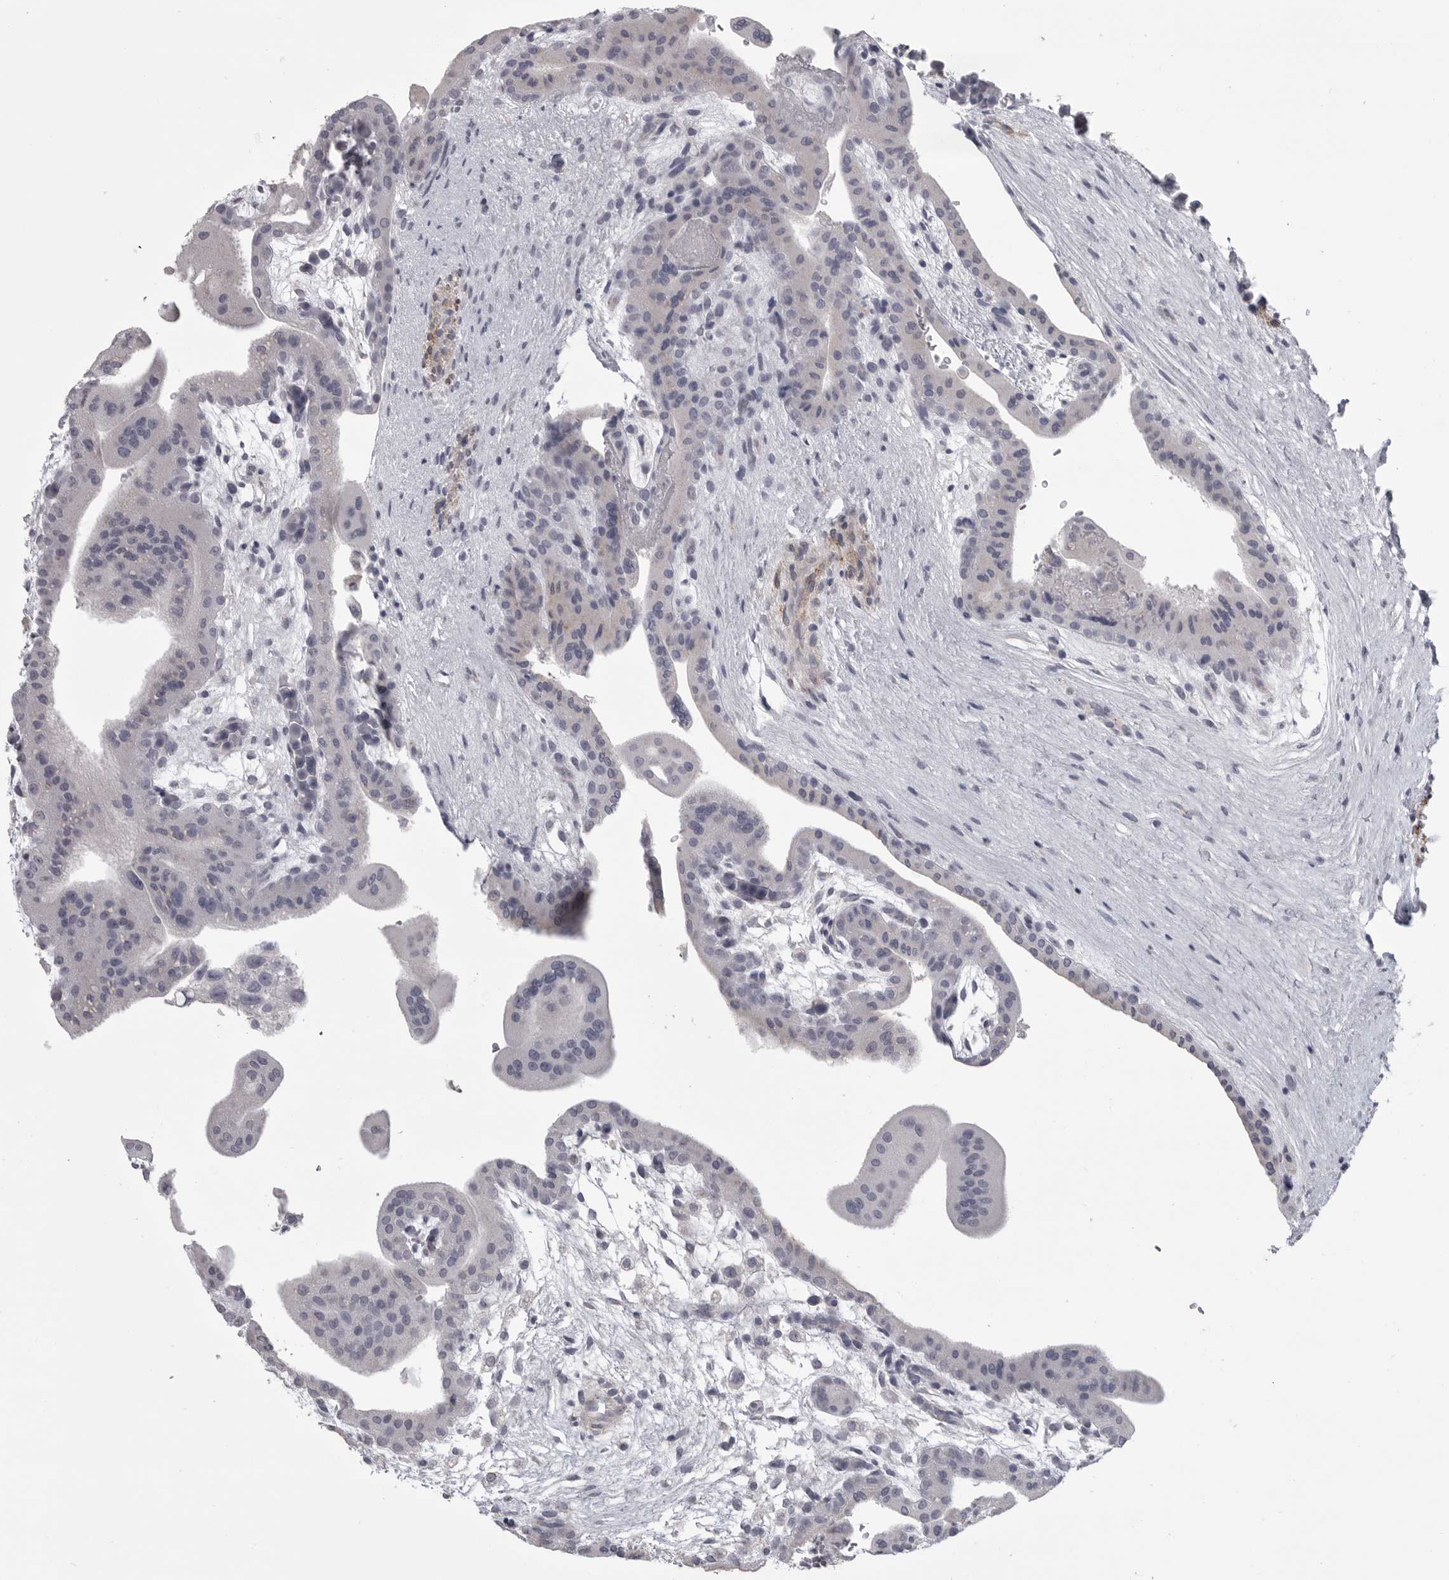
{"staining": {"intensity": "negative", "quantity": "none", "location": "none"}, "tissue": "placenta", "cell_type": "Decidual cells", "image_type": "normal", "snomed": [{"axis": "morphology", "description": "Normal tissue, NOS"}, {"axis": "topography", "description": "Placenta"}], "caption": "Immunohistochemistry (IHC) of benign human placenta reveals no staining in decidual cells.", "gene": "AOC3", "patient": {"sex": "female", "age": 35}}